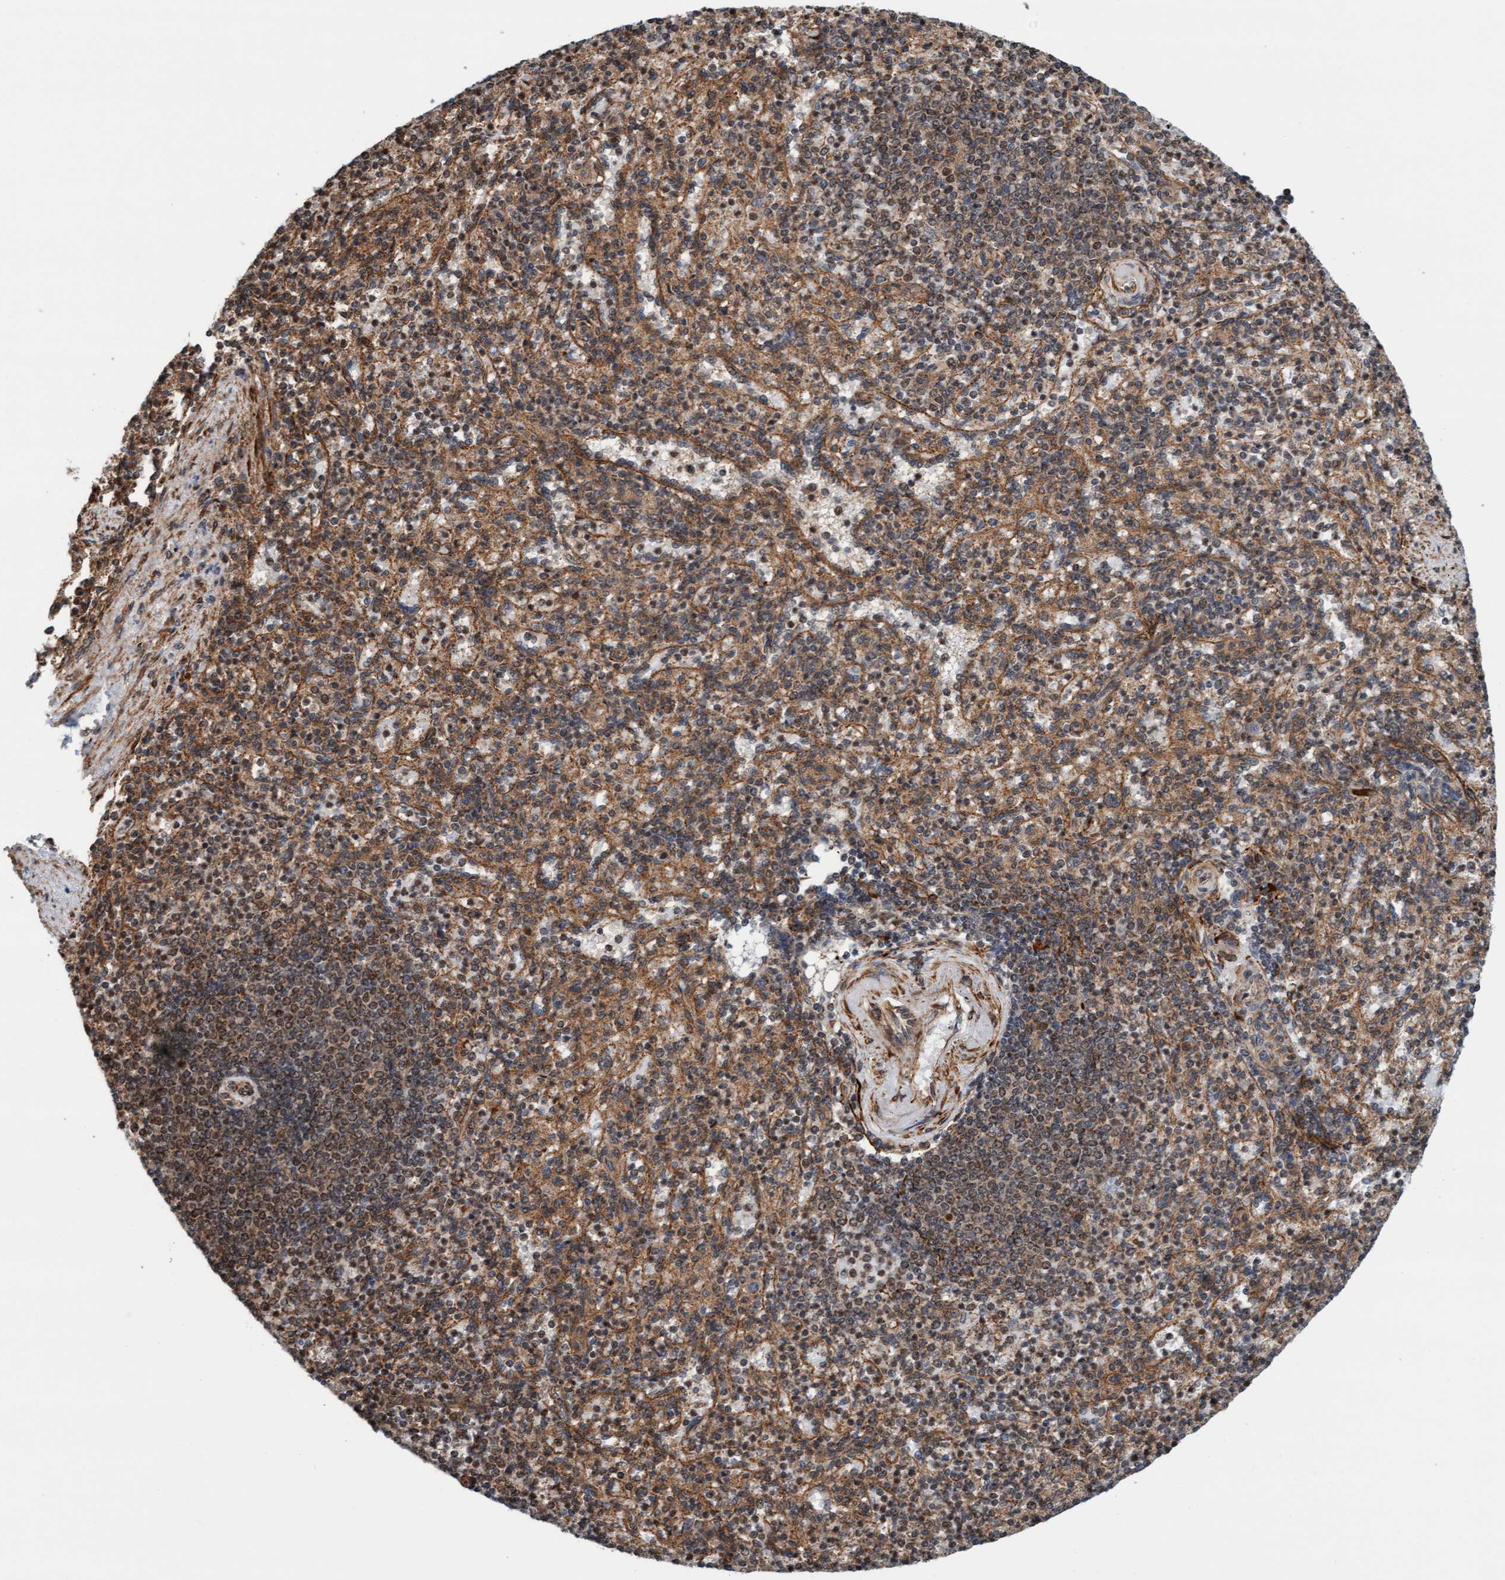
{"staining": {"intensity": "moderate", "quantity": ">75%", "location": "cytoplasmic/membranous,nuclear"}, "tissue": "spleen", "cell_type": "Cells in red pulp", "image_type": "normal", "snomed": [{"axis": "morphology", "description": "Normal tissue, NOS"}, {"axis": "topography", "description": "Spleen"}], "caption": "This image exhibits immunohistochemistry (IHC) staining of unremarkable human spleen, with medium moderate cytoplasmic/membranous,nuclear staining in approximately >75% of cells in red pulp.", "gene": "STXBP4", "patient": {"sex": "female", "age": 74}}